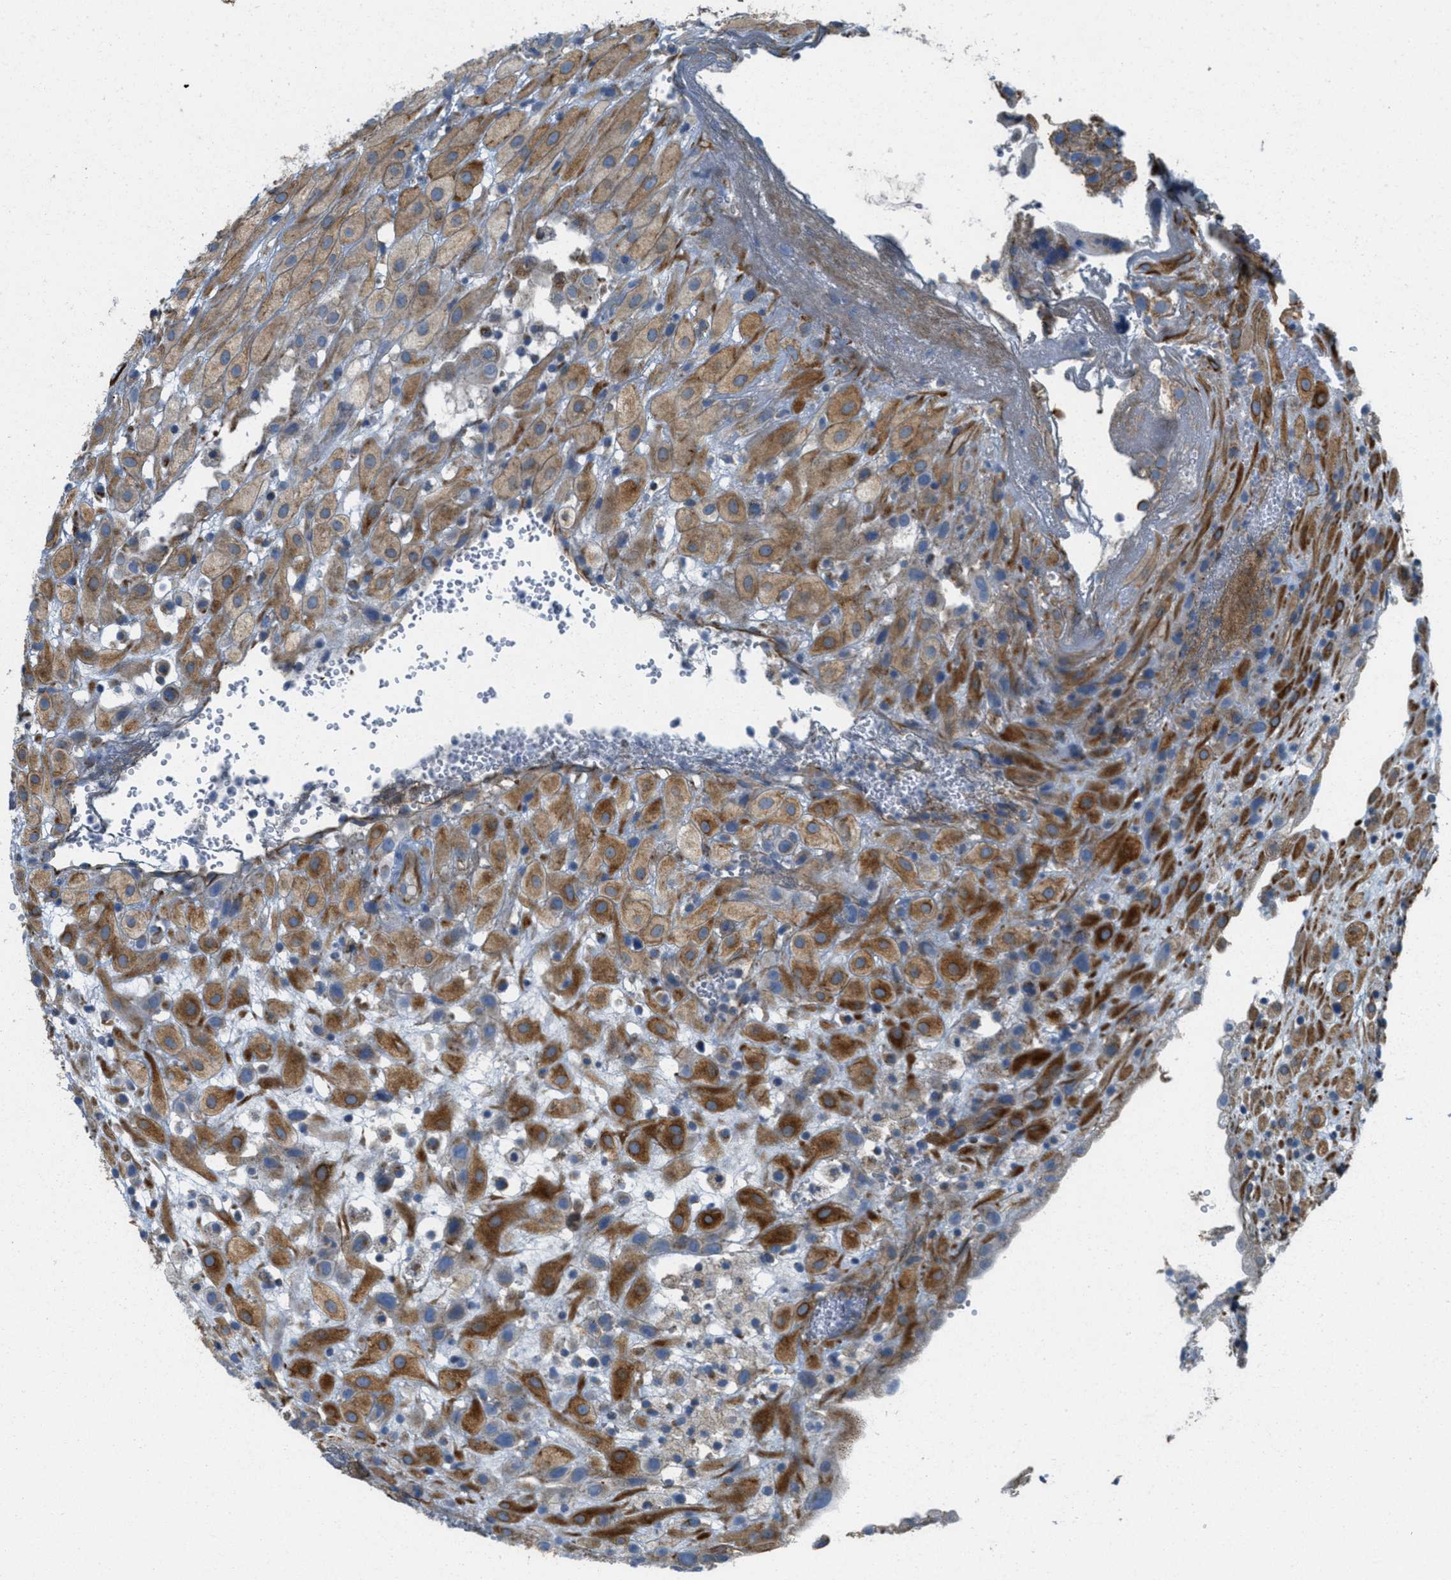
{"staining": {"intensity": "strong", "quantity": ">75%", "location": "cytoplasmic/membranous"}, "tissue": "placenta", "cell_type": "Decidual cells", "image_type": "normal", "snomed": [{"axis": "morphology", "description": "Normal tissue, NOS"}, {"axis": "topography", "description": "Placenta"}], "caption": "Placenta was stained to show a protein in brown. There is high levels of strong cytoplasmic/membranous staining in approximately >75% of decidual cells. (DAB (3,3'-diaminobenzidine) IHC, brown staining for protein, blue staining for nuclei).", "gene": "BTN3A1", "patient": {"sex": "female", "age": 18}}